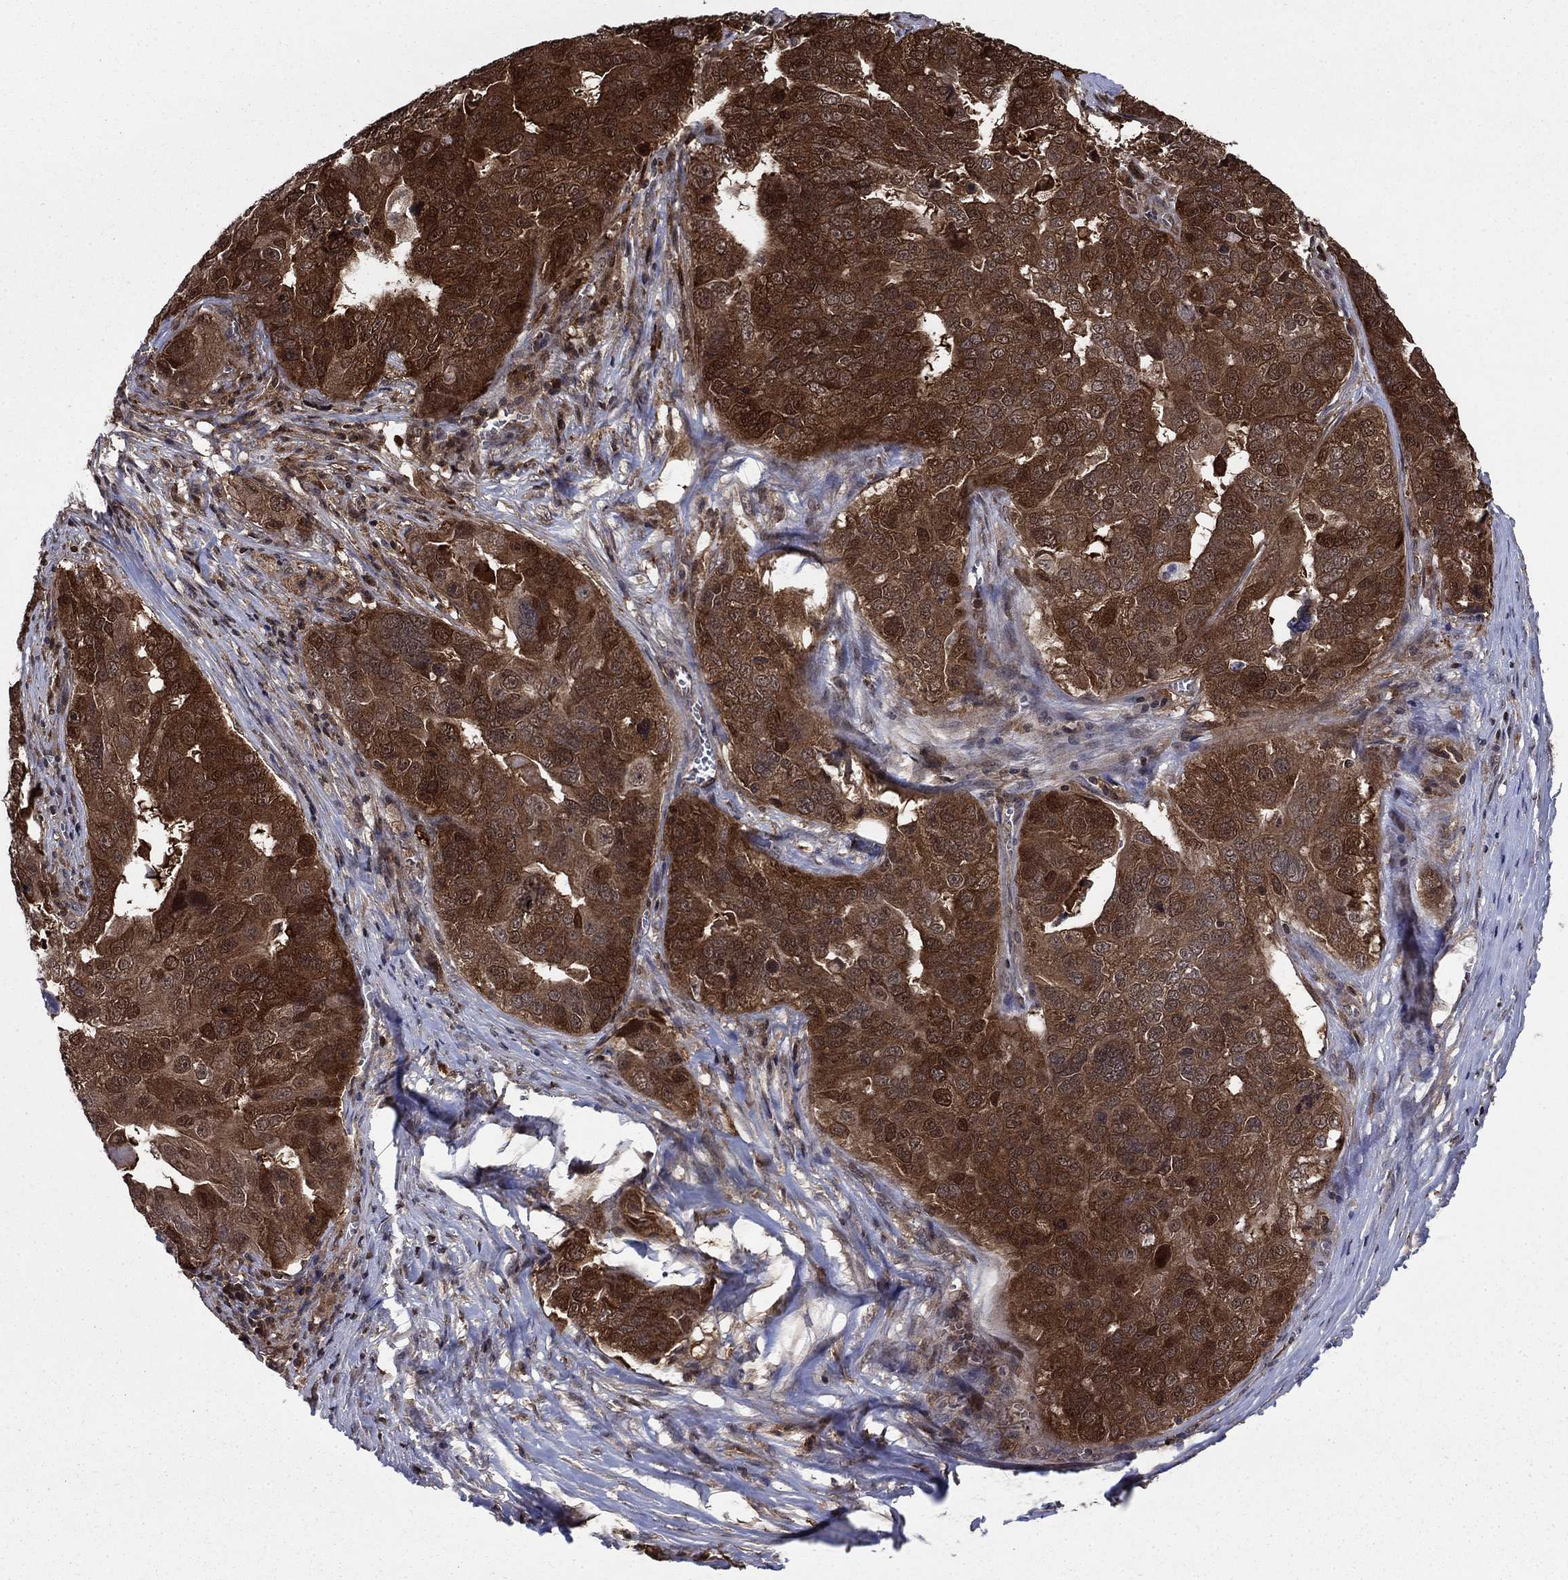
{"staining": {"intensity": "strong", "quantity": ">75%", "location": "cytoplasmic/membranous"}, "tissue": "ovarian cancer", "cell_type": "Tumor cells", "image_type": "cancer", "snomed": [{"axis": "morphology", "description": "Carcinoma, endometroid"}, {"axis": "topography", "description": "Soft tissue"}, {"axis": "topography", "description": "Ovary"}], "caption": "The photomicrograph demonstrates immunohistochemical staining of ovarian endometroid carcinoma. There is strong cytoplasmic/membranous expression is present in approximately >75% of tumor cells.", "gene": "CACYBP", "patient": {"sex": "female", "age": 52}}